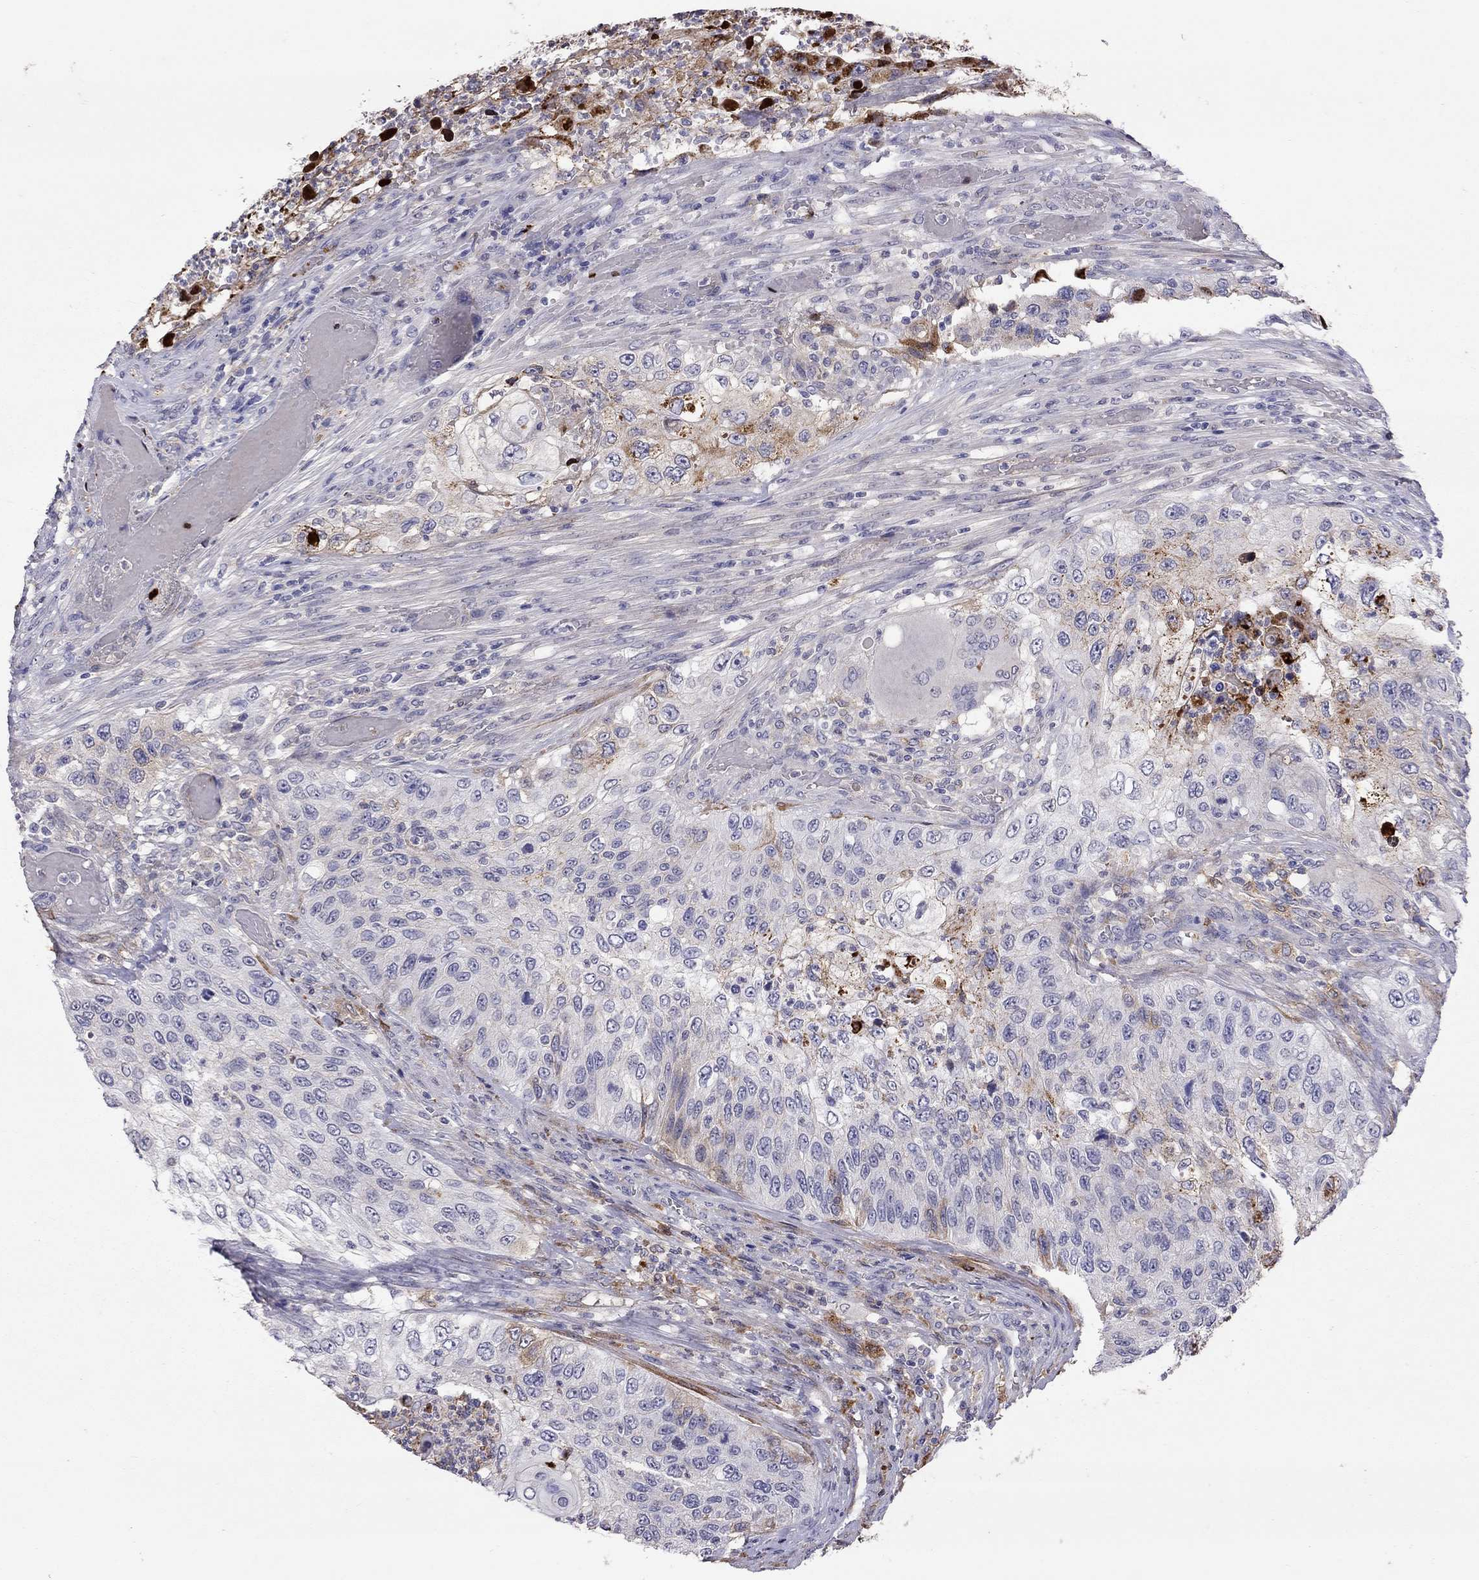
{"staining": {"intensity": "moderate", "quantity": "<25%", "location": "cytoplasmic/membranous"}, "tissue": "urothelial cancer", "cell_type": "Tumor cells", "image_type": "cancer", "snomed": [{"axis": "morphology", "description": "Urothelial carcinoma, High grade"}, {"axis": "topography", "description": "Urinary bladder"}], "caption": "Protein expression analysis of human urothelial cancer reveals moderate cytoplasmic/membranous positivity in about <25% of tumor cells.", "gene": "SERPINA3", "patient": {"sex": "female", "age": 60}}